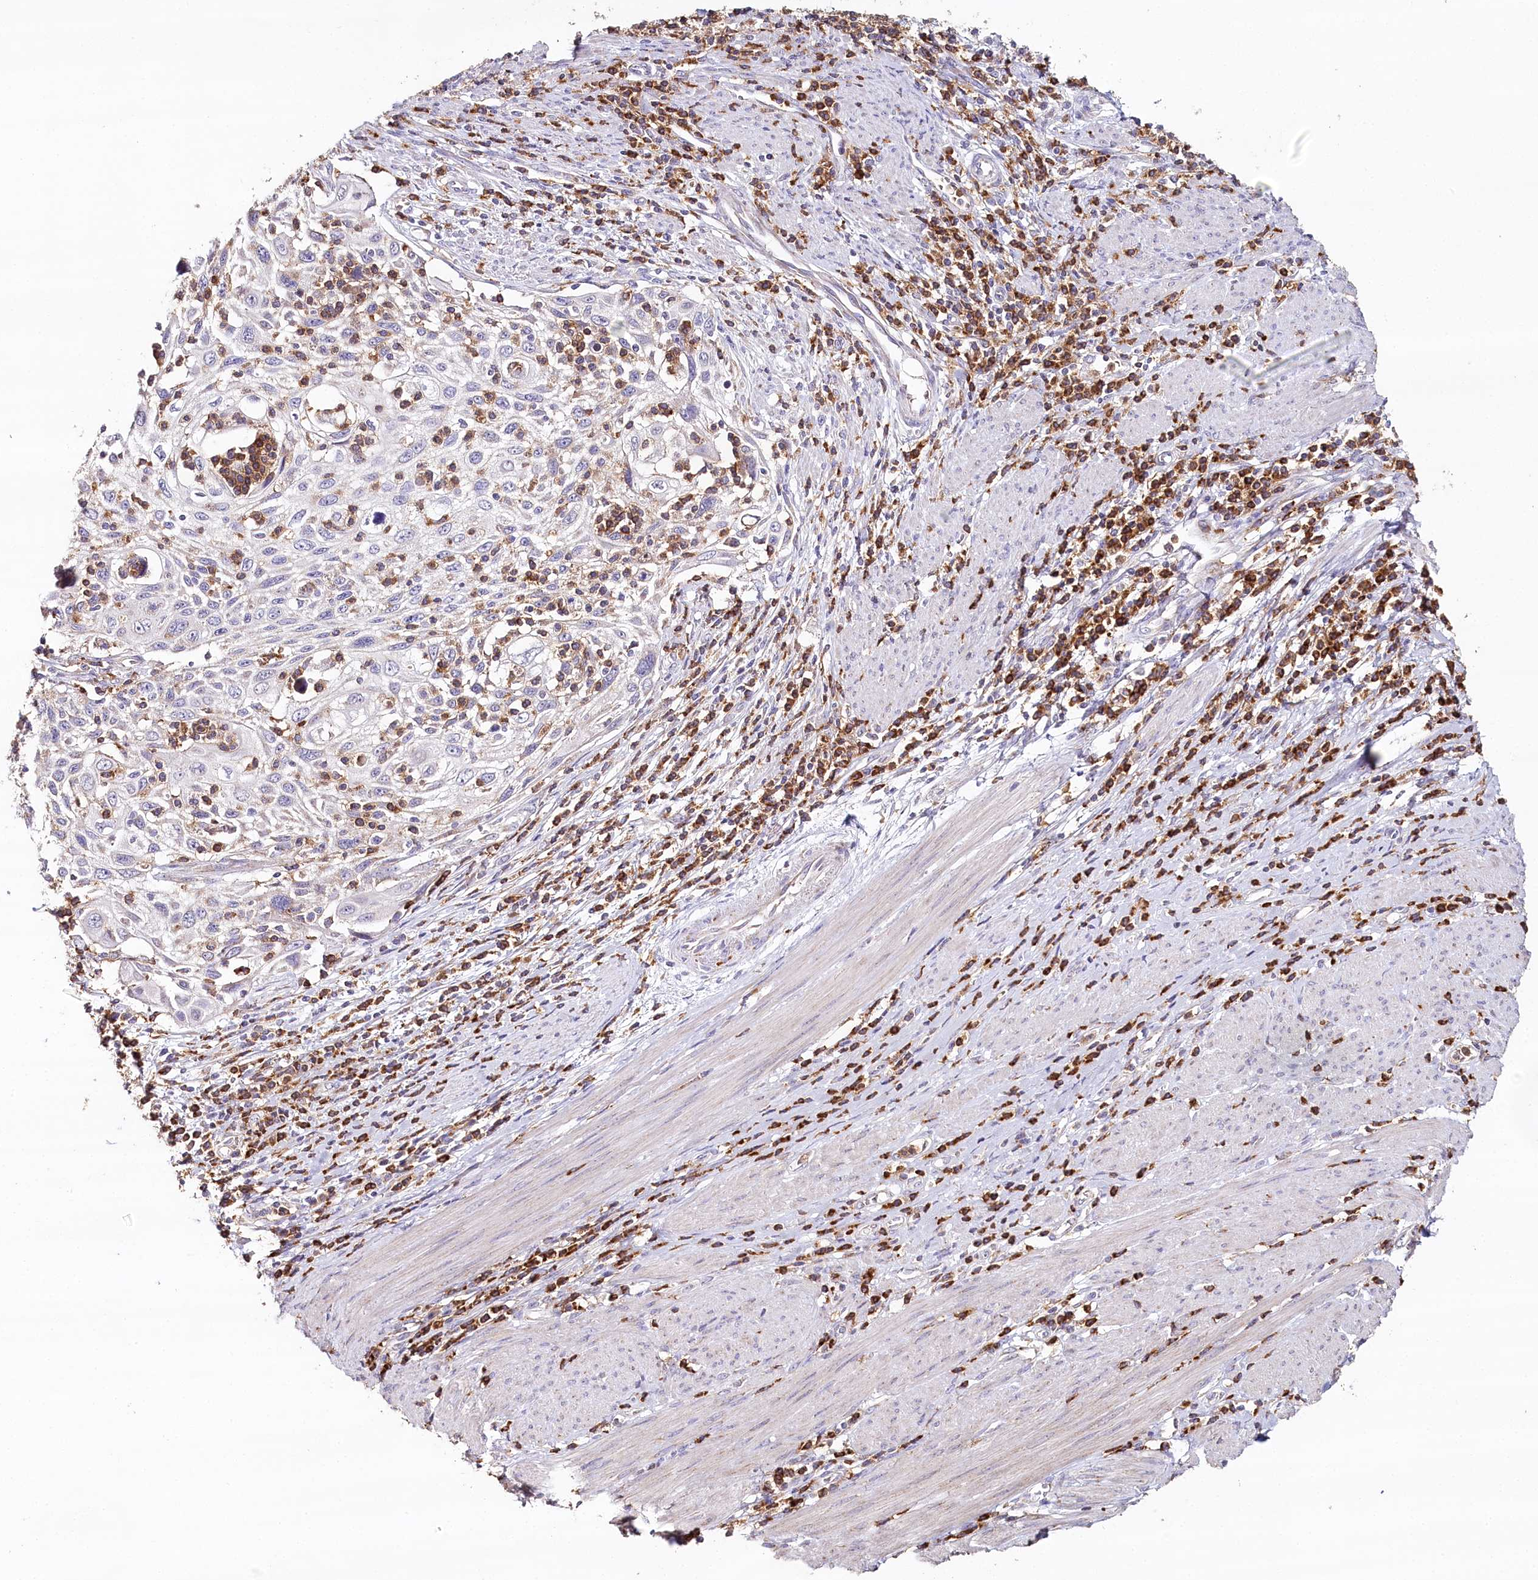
{"staining": {"intensity": "negative", "quantity": "none", "location": "none"}, "tissue": "cervical cancer", "cell_type": "Tumor cells", "image_type": "cancer", "snomed": [{"axis": "morphology", "description": "Squamous cell carcinoma, NOS"}, {"axis": "topography", "description": "Cervix"}], "caption": "Tumor cells show no significant positivity in cervical cancer.", "gene": "MMP25", "patient": {"sex": "female", "age": 70}}